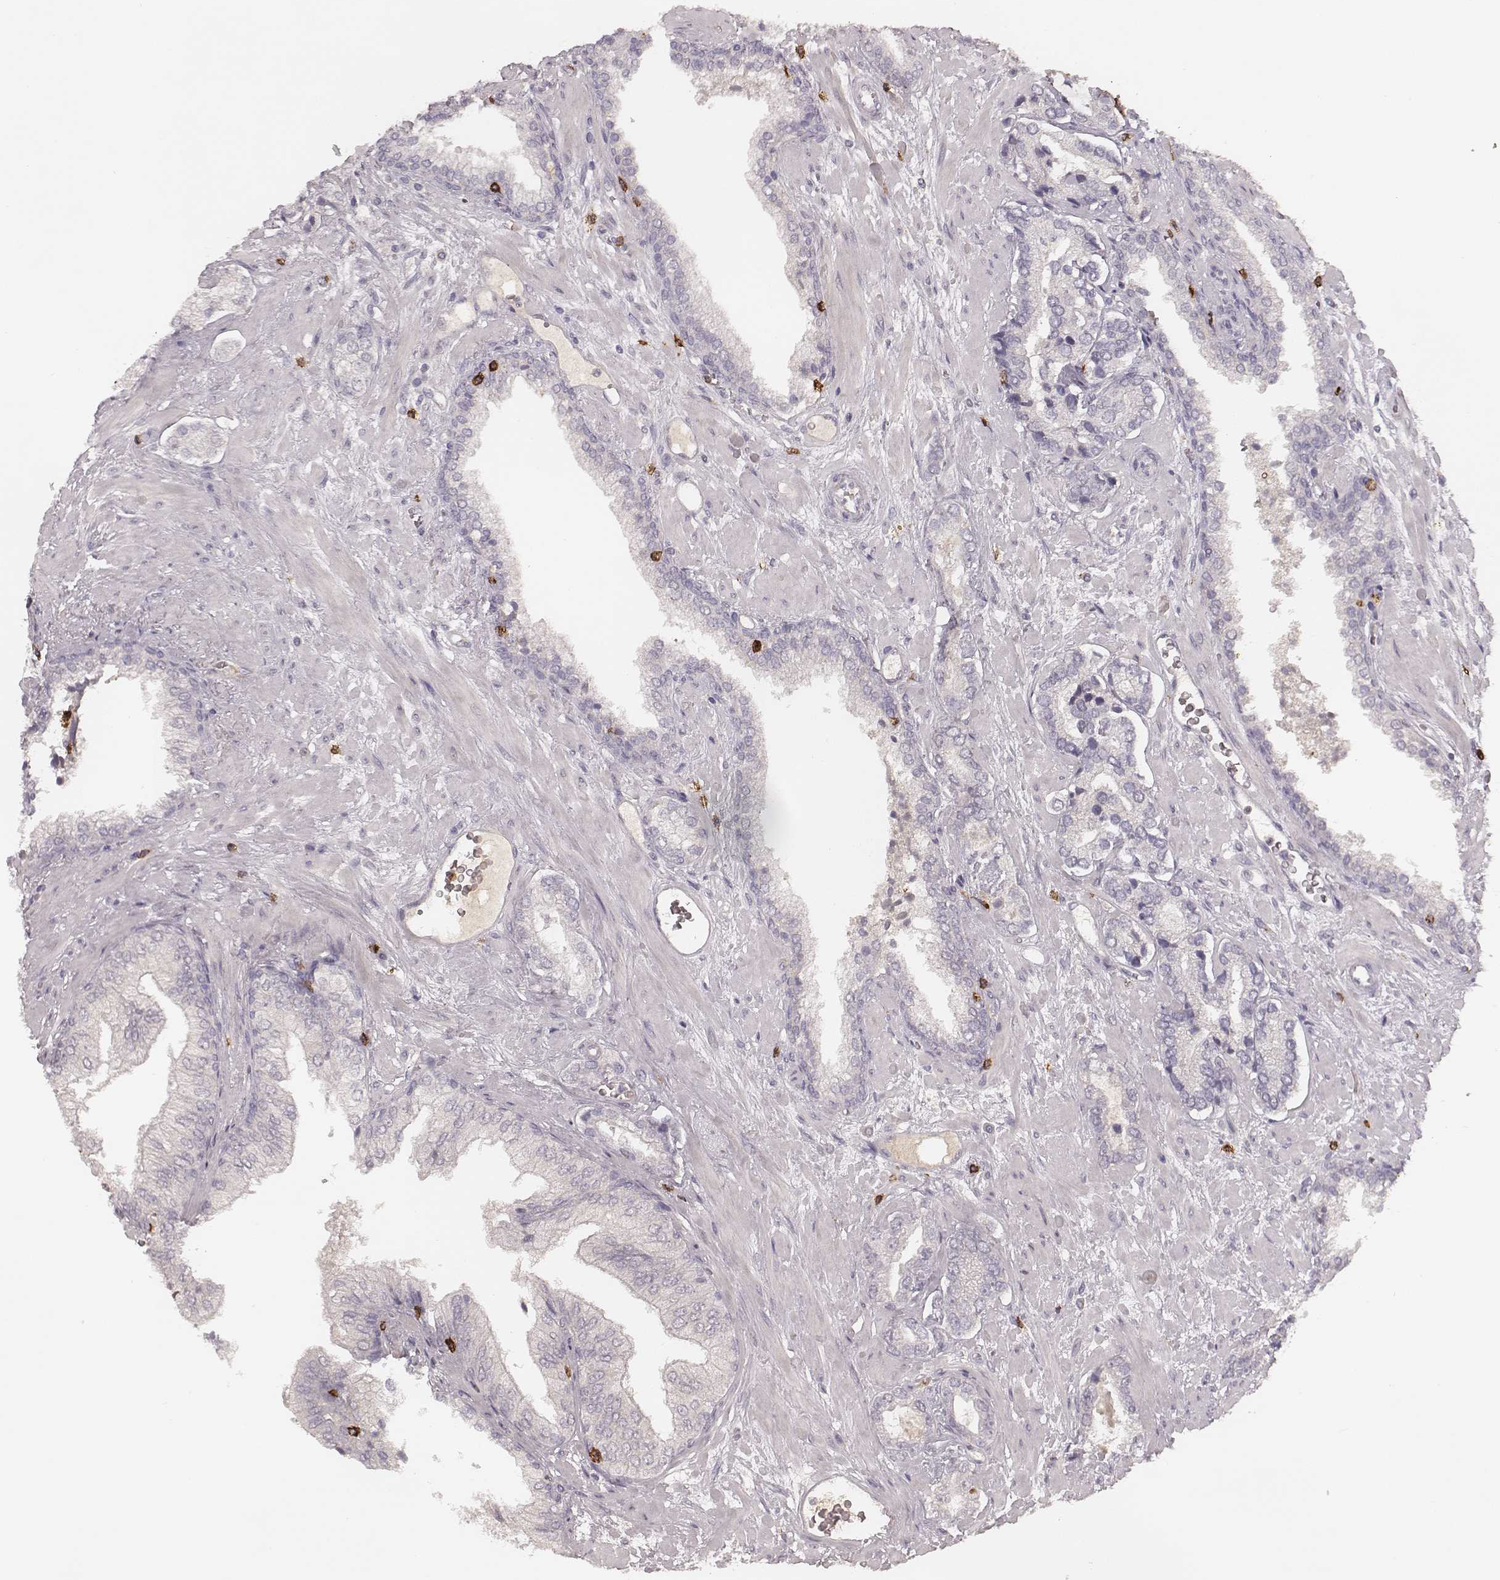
{"staining": {"intensity": "negative", "quantity": "none", "location": "none"}, "tissue": "prostate cancer", "cell_type": "Tumor cells", "image_type": "cancer", "snomed": [{"axis": "morphology", "description": "Adenocarcinoma, Low grade"}, {"axis": "topography", "description": "Prostate"}], "caption": "An image of human prostate cancer (low-grade adenocarcinoma) is negative for staining in tumor cells.", "gene": "CD8A", "patient": {"sex": "male", "age": 61}}